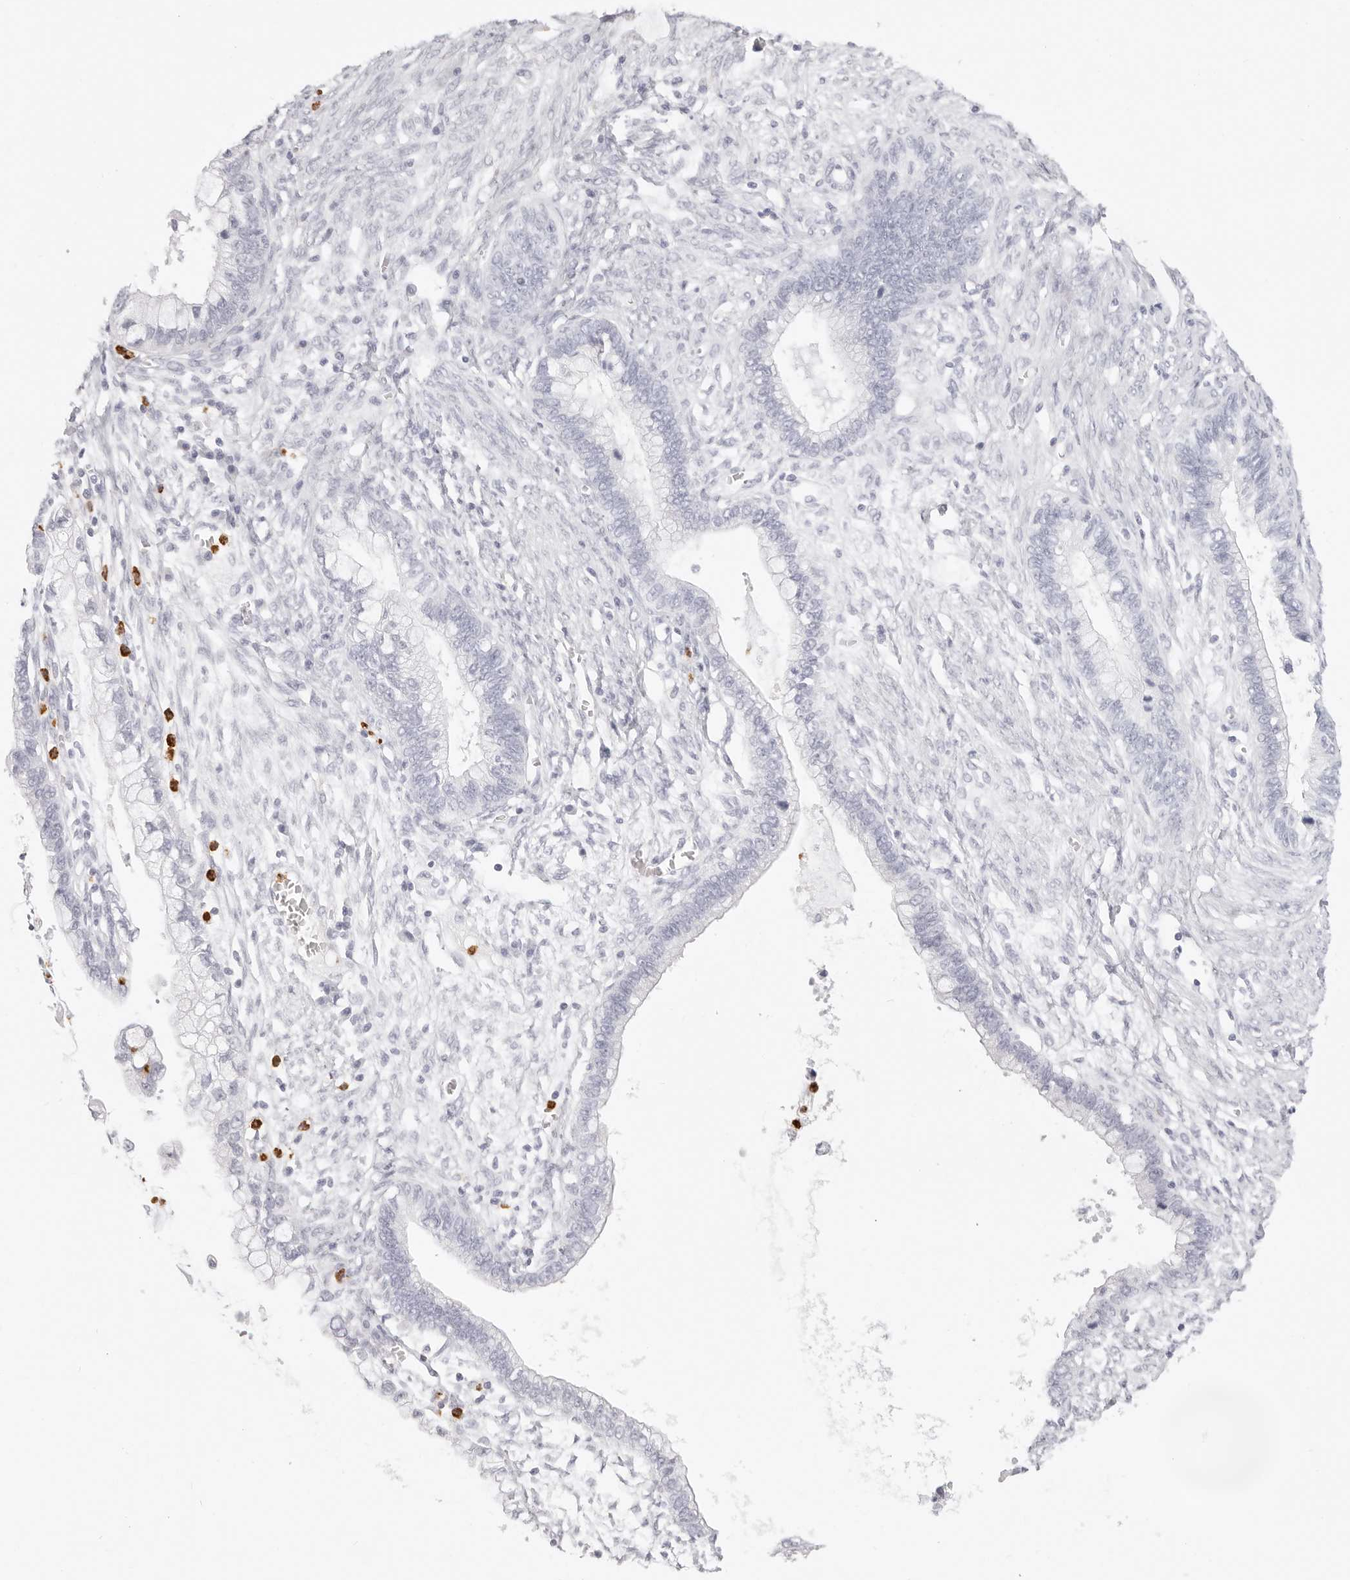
{"staining": {"intensity": "negative", "quantity": "none", "location": "none"}, "tissue": "cervical cancer", "cell_type": "Tumor cells", "image_type": "cancer", "snomed": [{"axis": "morphology", "description": "Adenocarcinoma, NOS"}, {"axis": "topography", "description": "Cervix"}], "caption": "Immunohistochemistry (IHC) of cervical adenocarcinoma shows no positivity in tumor cells.", "gene": "CAMP", "patient": {"sex": "female", "age": 44}}